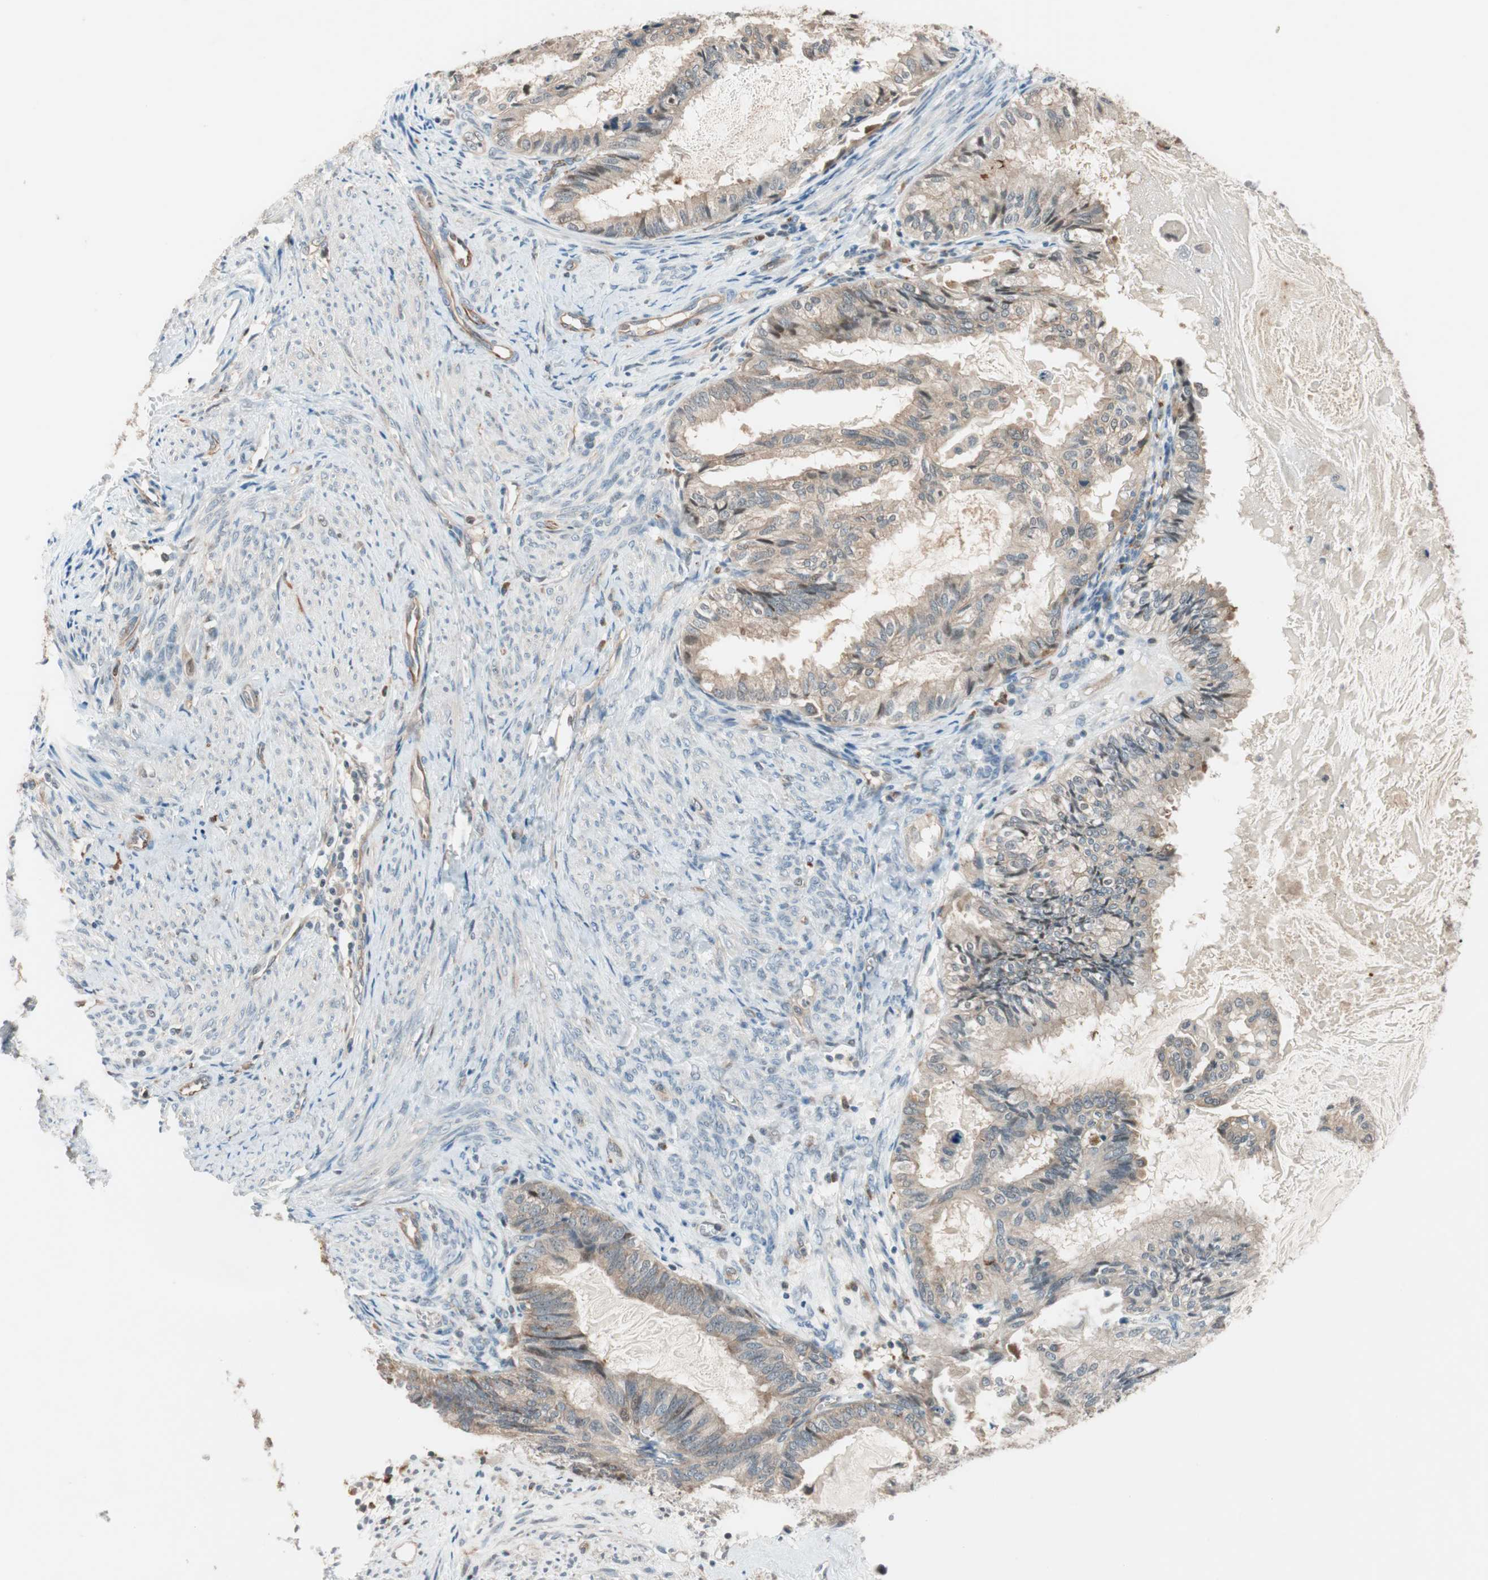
{"staining": {"intensity": "weak", "quantity": "25%-75%", "location": "cytoplasmic/membranous"}, "tissue": "cervical cancer", "cell_type": "Tumor cells", "image_type": "cancer", "snomed": [{"axis": "morphology", "description": "Normal tissue, NOS"}, {"axis": "morphology", "description": "Adenocarcinoma, NOS"}, {"axis": "topography", "description": "Cervix"}, {"axis": "topography", "description": "Endometrium"}], "caption": "Protein staining by IHC demonstrates weak cytoplasmic/membranous staining in approximately 25%-75% of tumor cells in cervical cancer. (Brightfield microscopy of DAB IHC at high magnification).", "gene": "PIK3R3", "patient": {"sex": "female", "age": 86}}